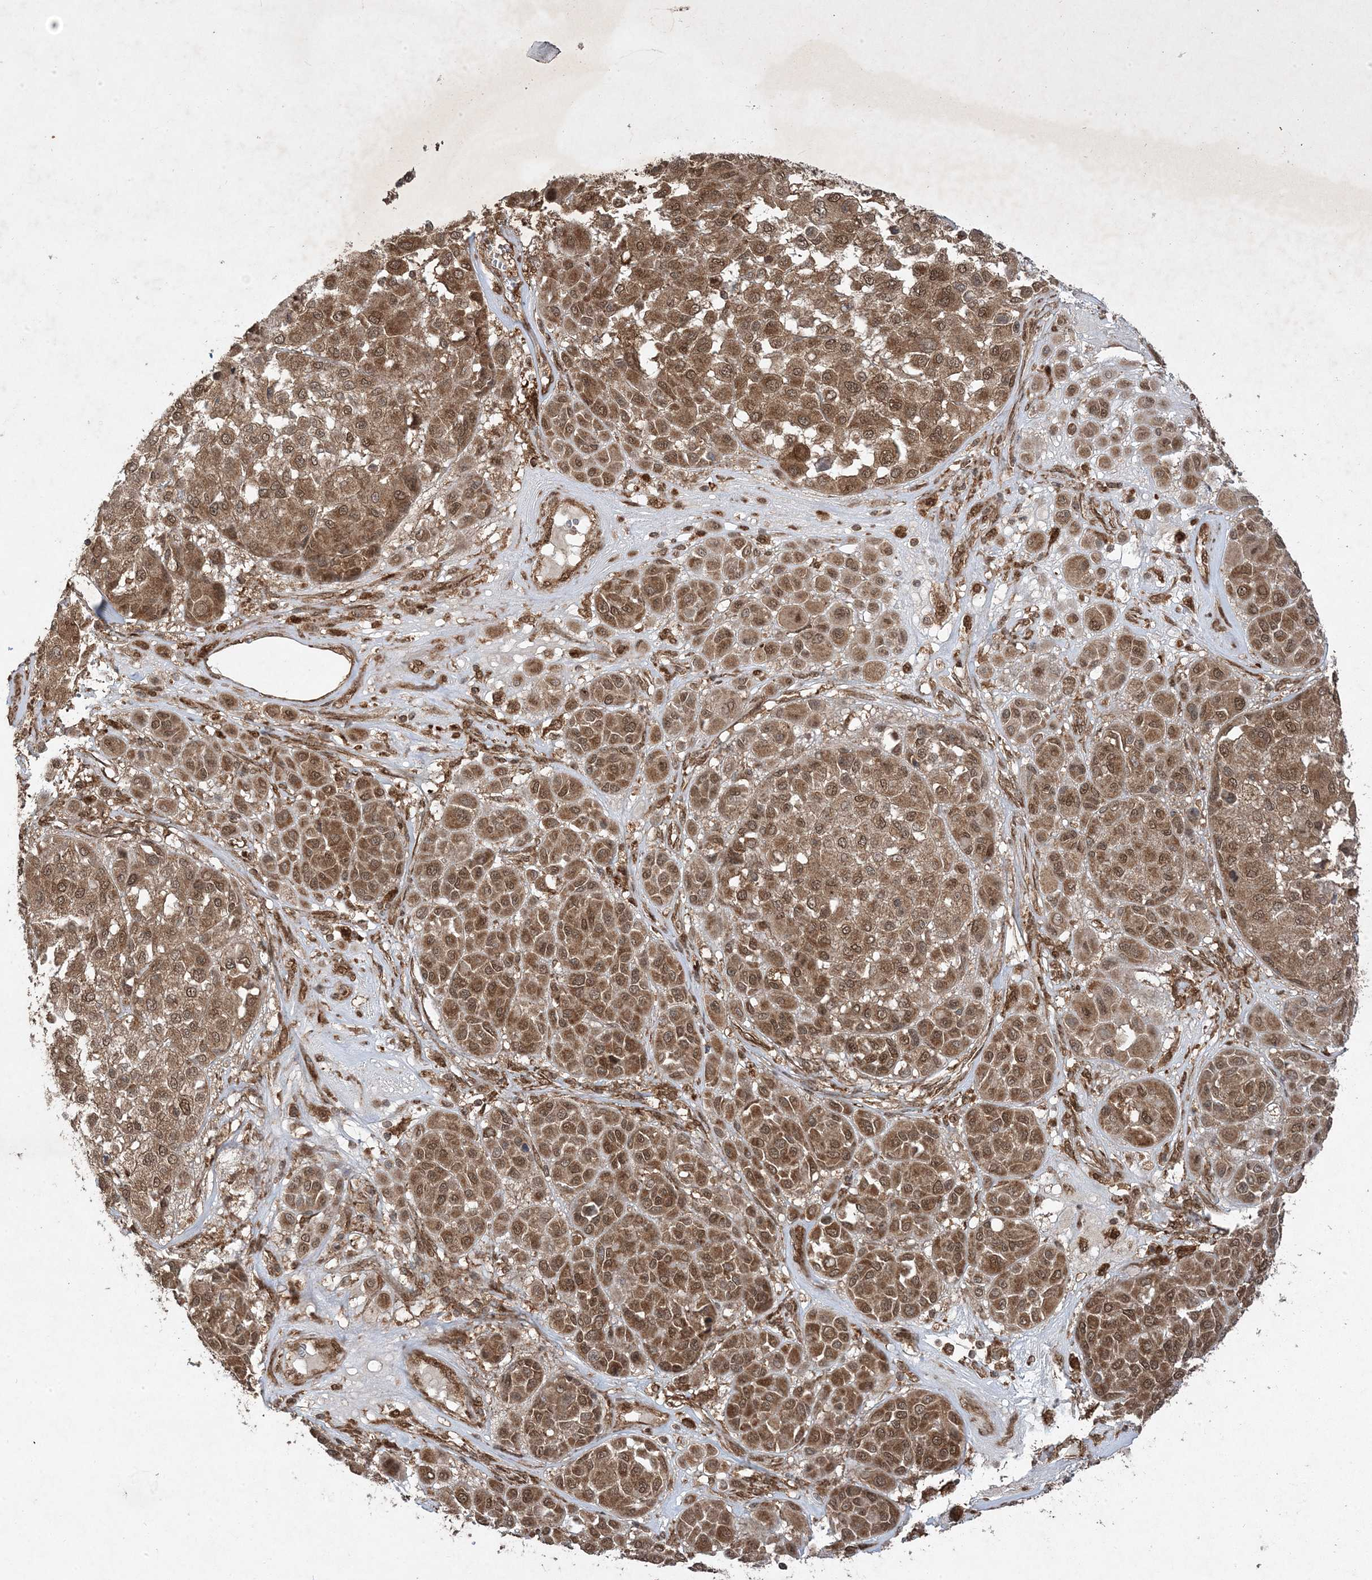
{"staining": {"intensity": "moderate", "quantity": ">75%", "location": "cytoplasmic/membranous,nuclear"}, "tissue": "melanoma", "cell_type": "Tumor cells", "image_type": "cancer", "snomed": [{"axis": "morphology", "description": "Malignant melanoma, Metastatic site"}, {"axis": "topography", "description": "Soft tissue"}], "caption": "Brown immunohistochemical staining in malignant melanoma (metastatic site) reveals moderate cytoplasmic/membranous and nuclear positivity in about >75% of tumor cells.", "gene": "PLEKHM2", "patient": {"sex": "male", "age": 41}}